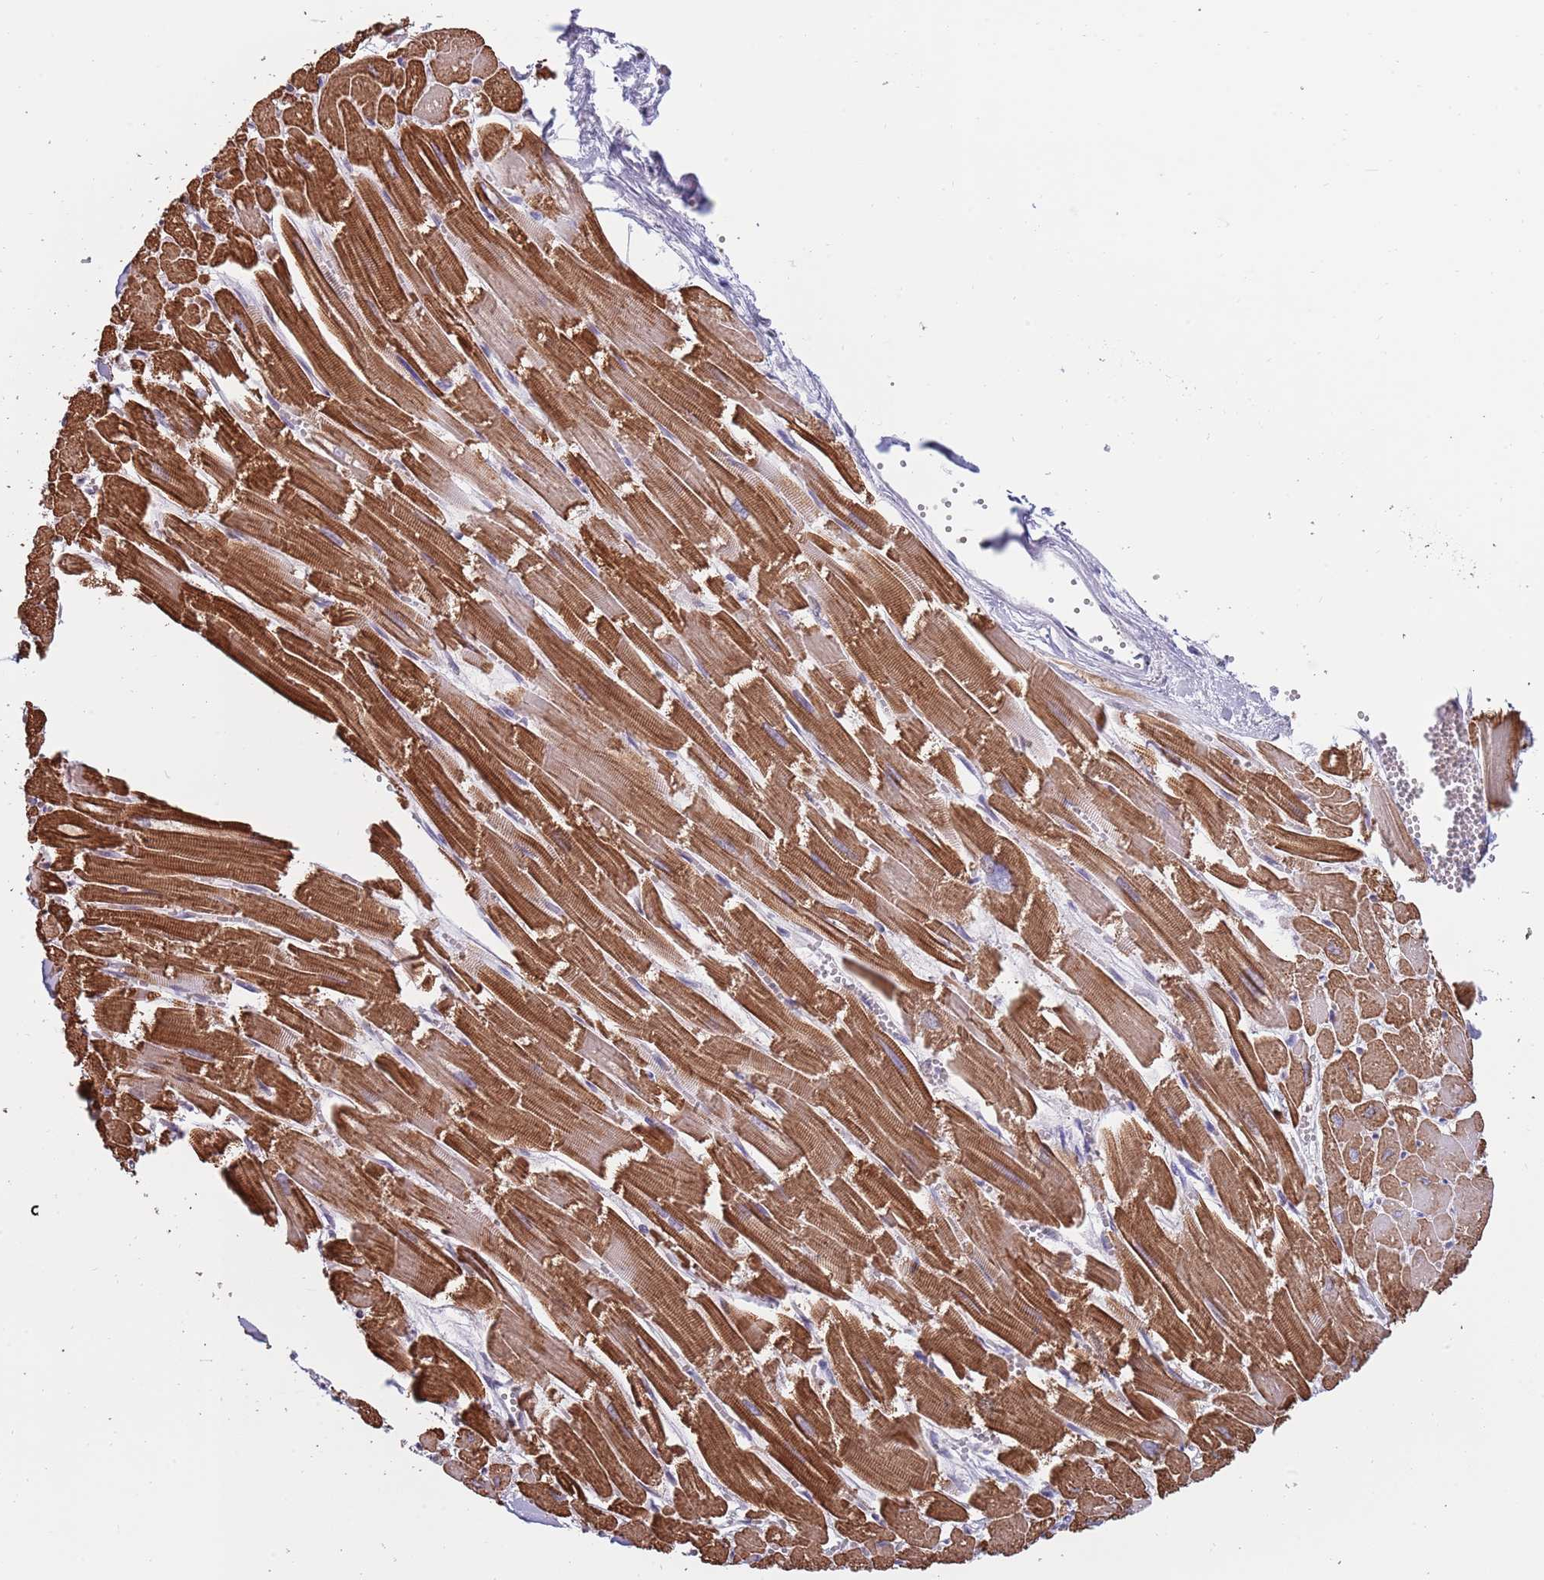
{"staining": {"intensity": "strong", "quantity": ">75%", "location": "cytoplasmic/membranous"}, "tissue": "heart muscle", "cell_type": "Cardiomyocytes", "image_type": "normal", "snomed": [{"axis": "morphology", "description": "Normal tissue, NOS"}, {"axis": "topography", "description": "Heart"}], "caption": "Immunohistochemical staining of normal human heart muscle displays high levels of strong cytoplasmic/membranous positivity in about >75% of cardiomyocytes. (DAB (3,3'-diaminobenzidine) = brown stain, brightfield microscopy at high magnification).", "gene": "KLHDC2", "patient": {"sex": "male", "age": 54}}